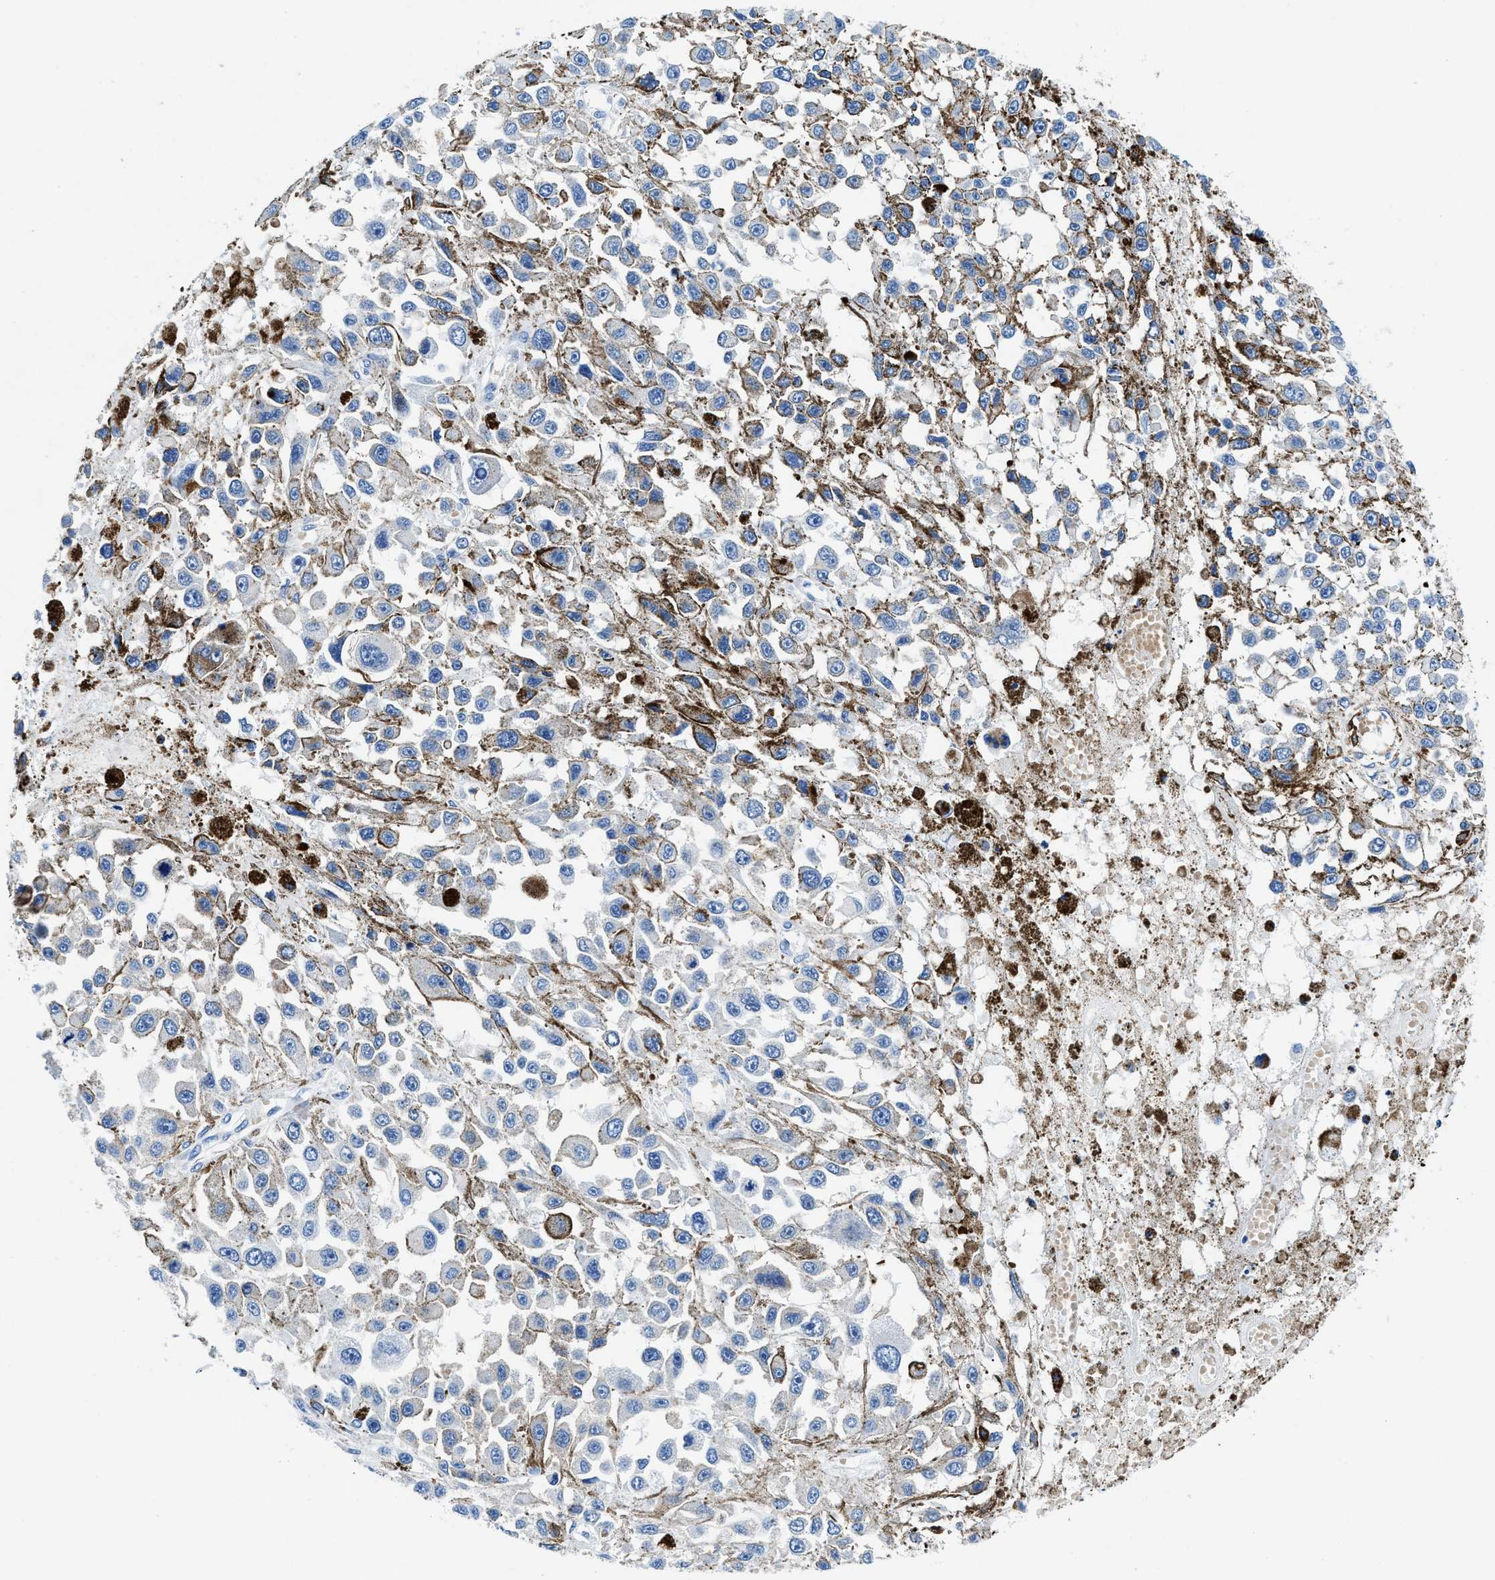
{"staining": {"intensity": "negative", "quantity": "none", "location": "none"}, "tissue": "melanoma", "cell_type": "Tumor cells", "image_type": "cancer", "snomed": [{"axis": "morphology", "description": "Malignant melanoma, Metastatic site"}, {"axis": "topography", "description": "Lymph node"}], "caption": "Malignant melanoma (metastatic site) was stained to show a protein in brown. There is no significant staining in tumor cells.", "gene": "TEX261", "patient": {"sex": "male", "age": 59}}